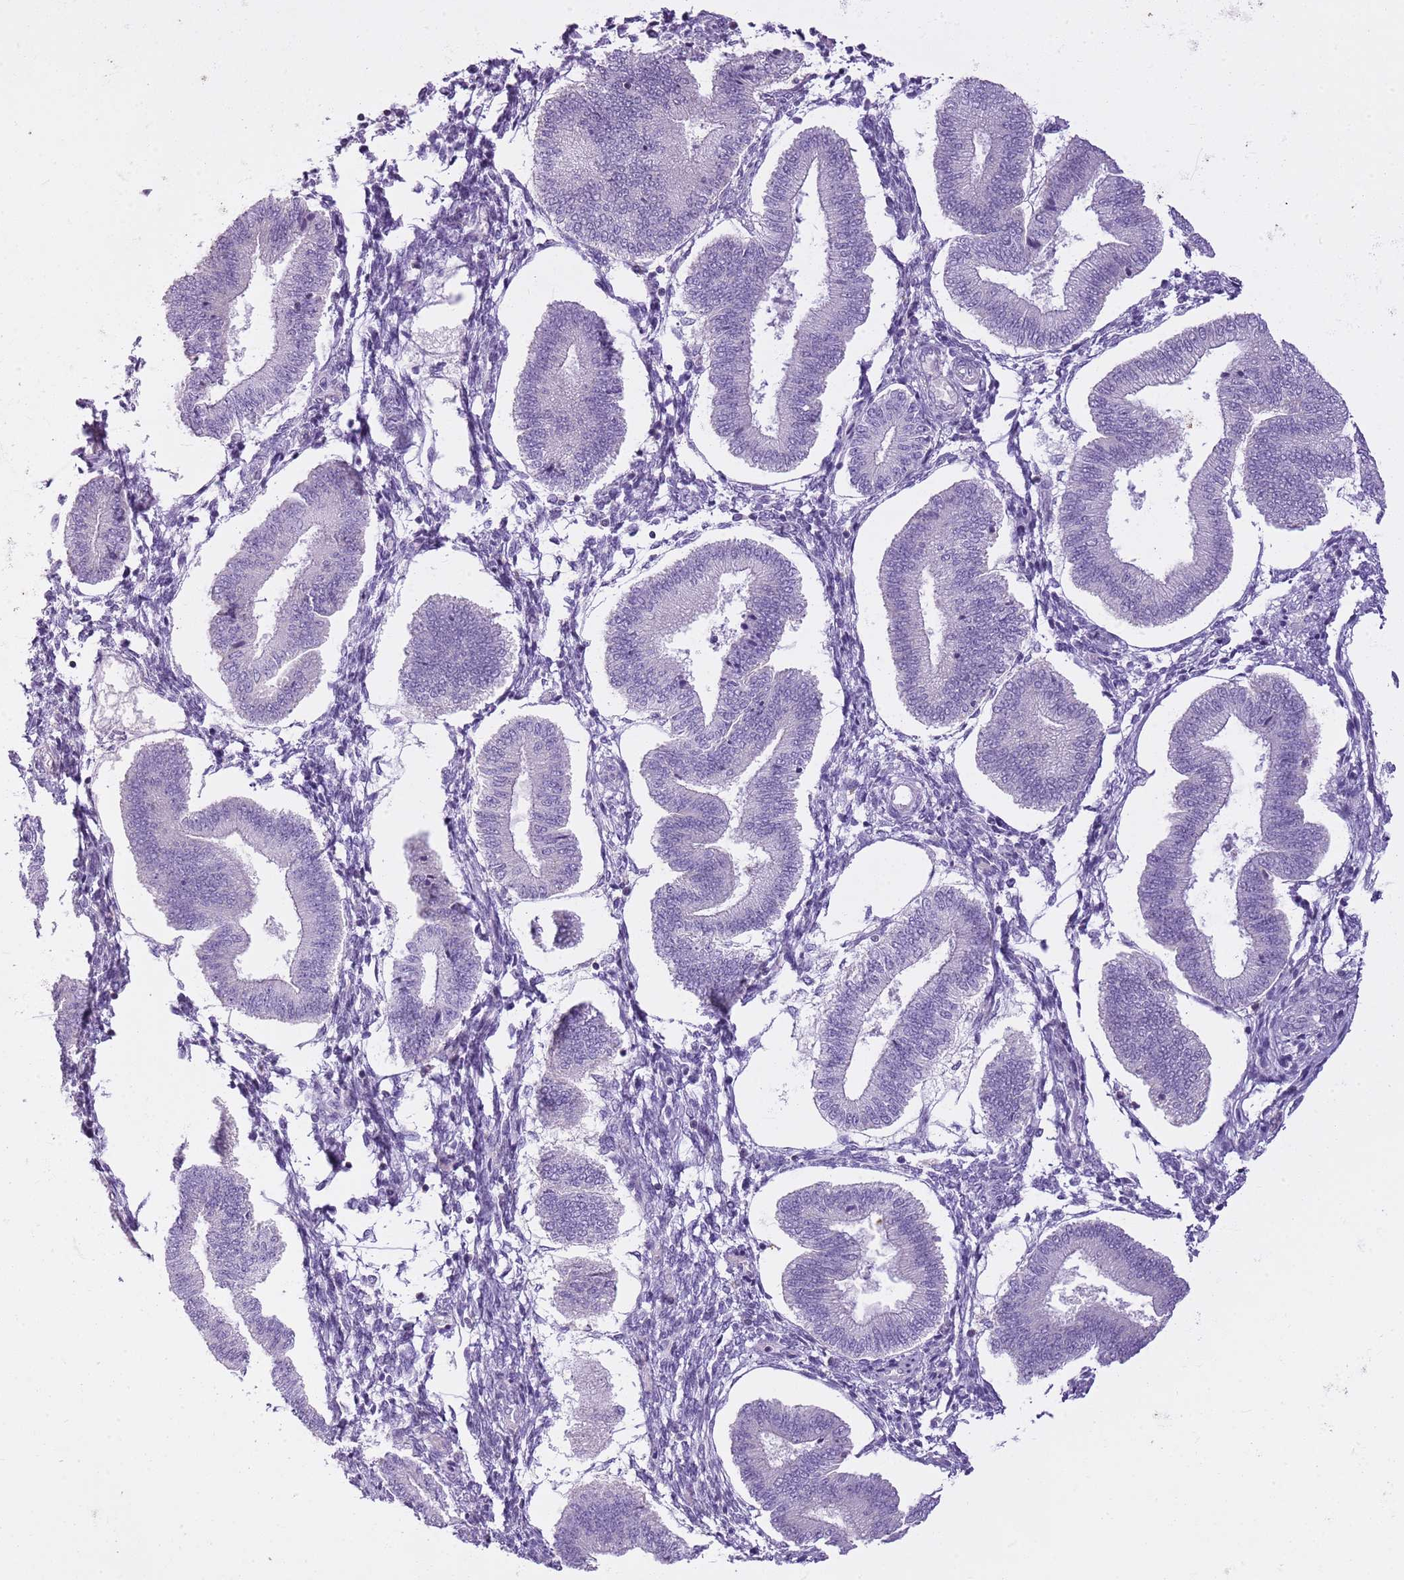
{"staining": {"intensity": "negative", "quantity": "none", "location": "none"}, "tissue": "endometrium", "cell_type": "Cells in endometrial stroma", "image_type": "normal", "snomed": [{"axis": "morphology", "description": "Normal tissue, NOS"}, {"axis": "topography", "description": "Endometrium"}], "caption": "Immunohistochemical staining of normal endometrium reveals no significant positivity in cells in endometrial stroma.", "gene": "CNPPD1", "patient": {"sex": "female", "age": 39}}